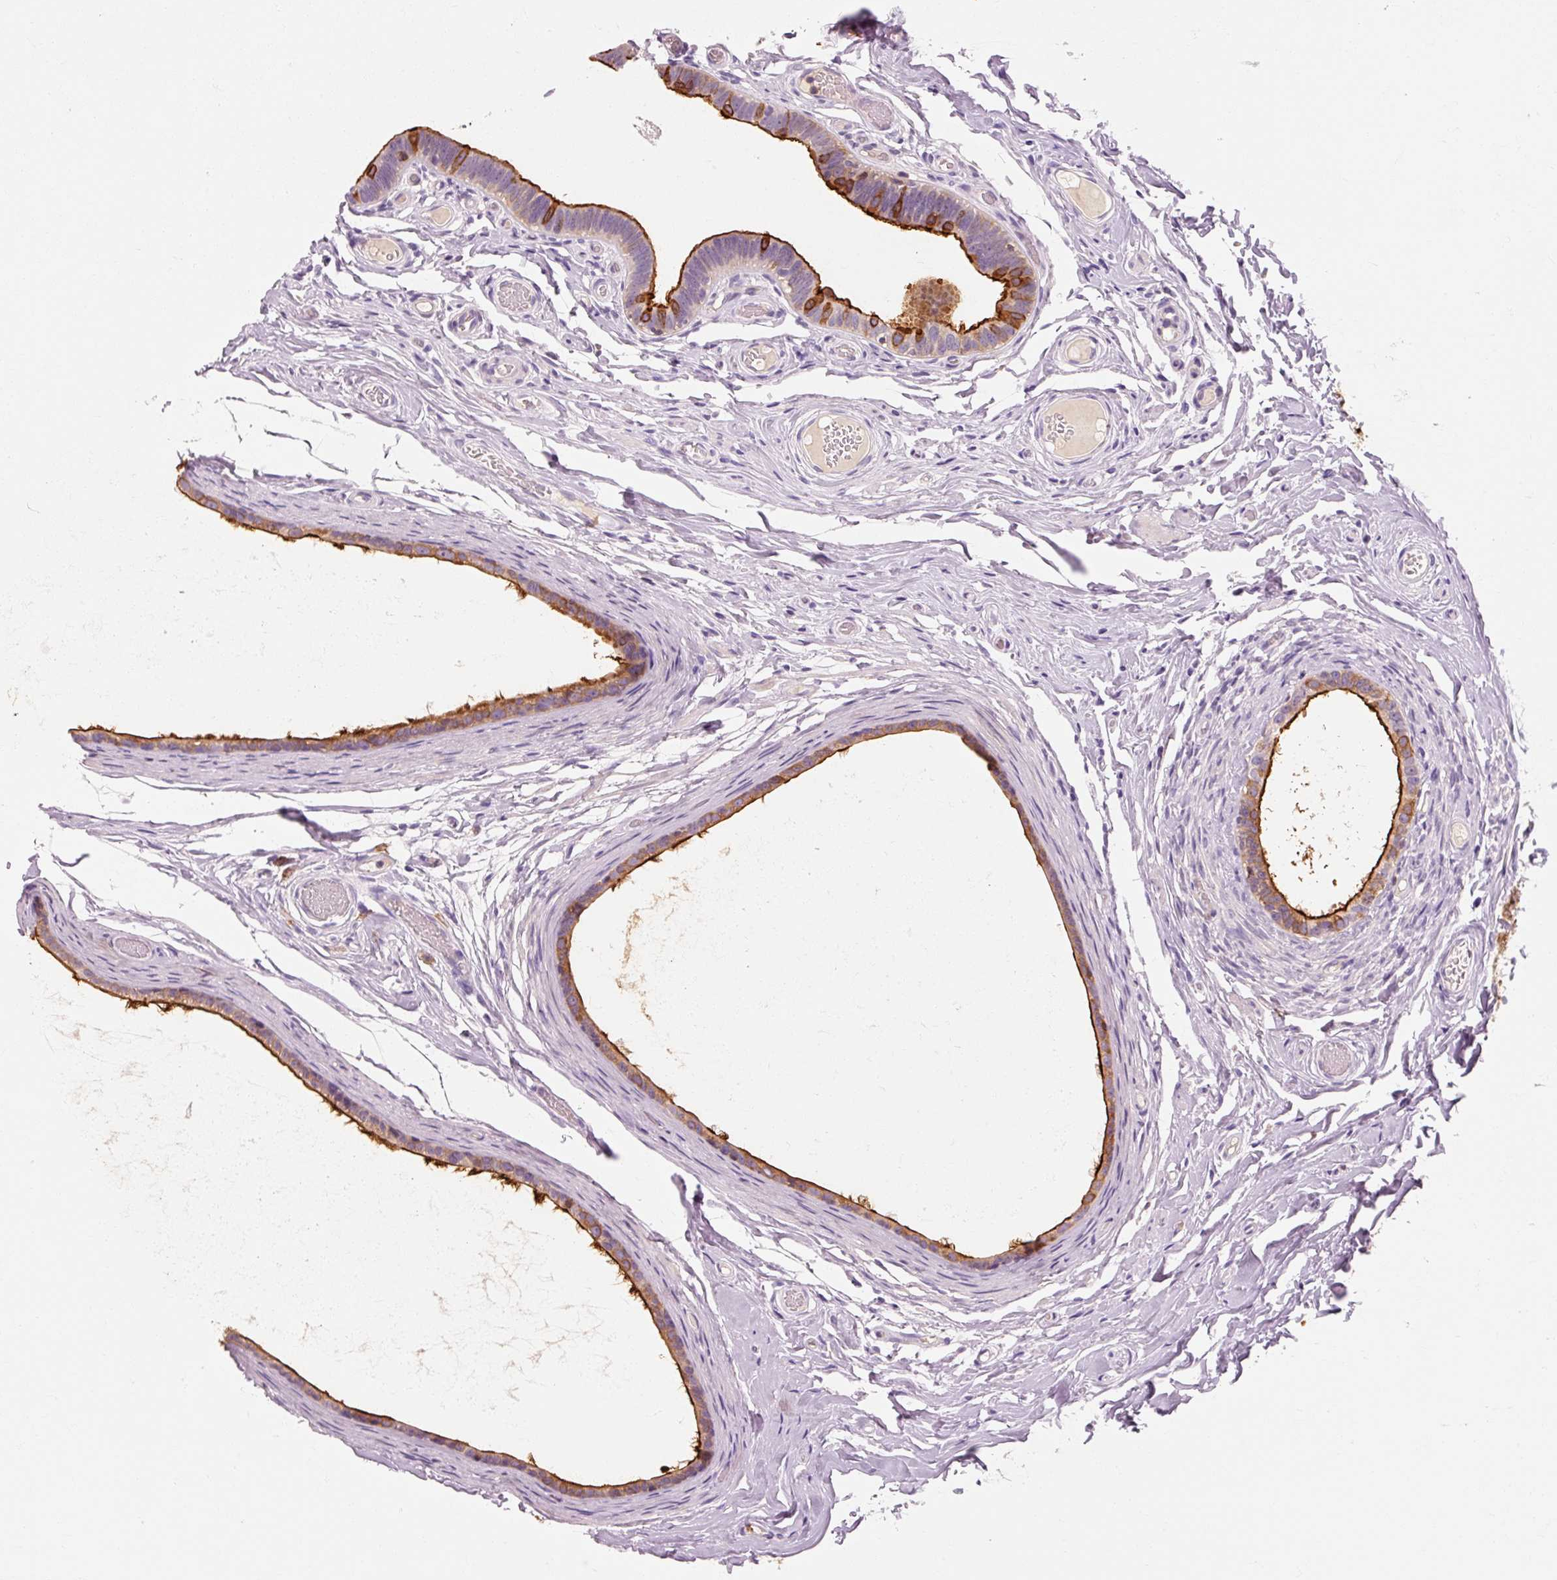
{"staining": {"intensity": "strong", "quantity": "25%-75%", "location": "cytoplasmic/membranous"}, "tissue": "epididymis", "cell_type": "Glandular cells", "image_type": "normal", "snomed": [{"axis": "morphology", "description": "Normal tissue, NOS"}, {"axis": "morphology", "description": "Carcinoma, Embryonal, NOS"}, {"axis": "topography", "description": "Testis"}, {"axis": "topography", "description": "Epididymis"}], "caption": "Immunohistochemistry (IHC) staining of unremarkable epididymis, which exhibits high levels of strong cytoplasmic/membranous positivity in about 25%-75% of glandular cells indicating strong cytoplasmic/membranous protein positivity. The staining was performed using DAB (brown) for protein detection and nuclei were counterstained in hematoxylin (blue).", "gene": "OR8K1", "patient": {"sex": "male", "age": 36}}